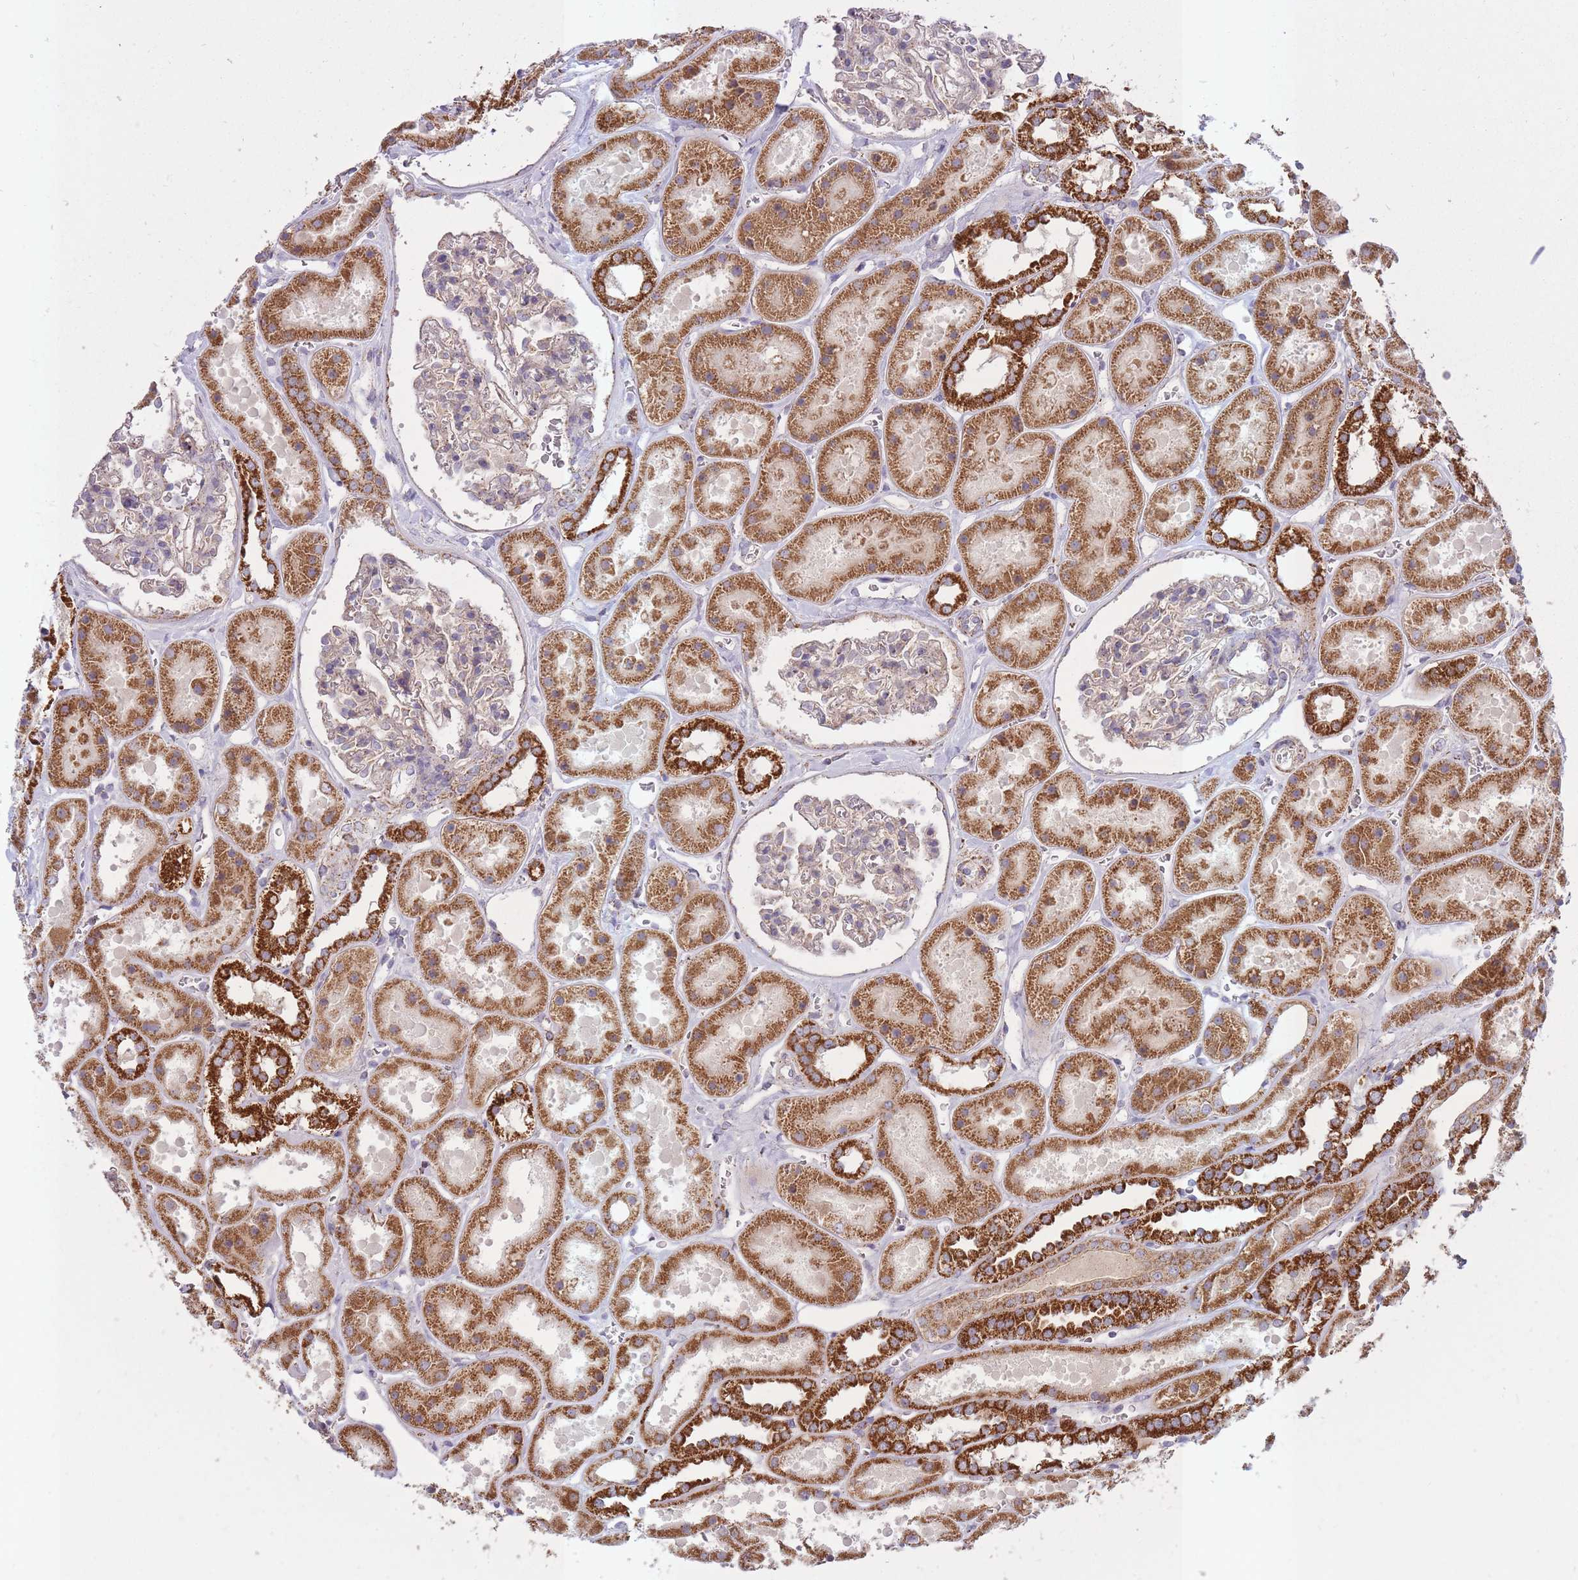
{"staining": {"intensity": "weak", "quantity": "<25%", "location": "cytoplasmic/membranous"}, "tissue": "kidney", "cell_type": "Cells in glomeruli", "image_type": "normal", "snomed": [{"axis": "morphology", "description": "Normal tissue, NOS"}, {"axis": "topography", "description": "Kidney"}], "caption": "An IHC histopathology image of unremarkable kidney is shown. There is no staining in cells in glomeruli of kidney. The staining is performed using DAB brown chromogen with nuclei counter-stained in using hematoxylin.", "gene": "LIN7C", "patient": {"sex": "female", "age": 41}}